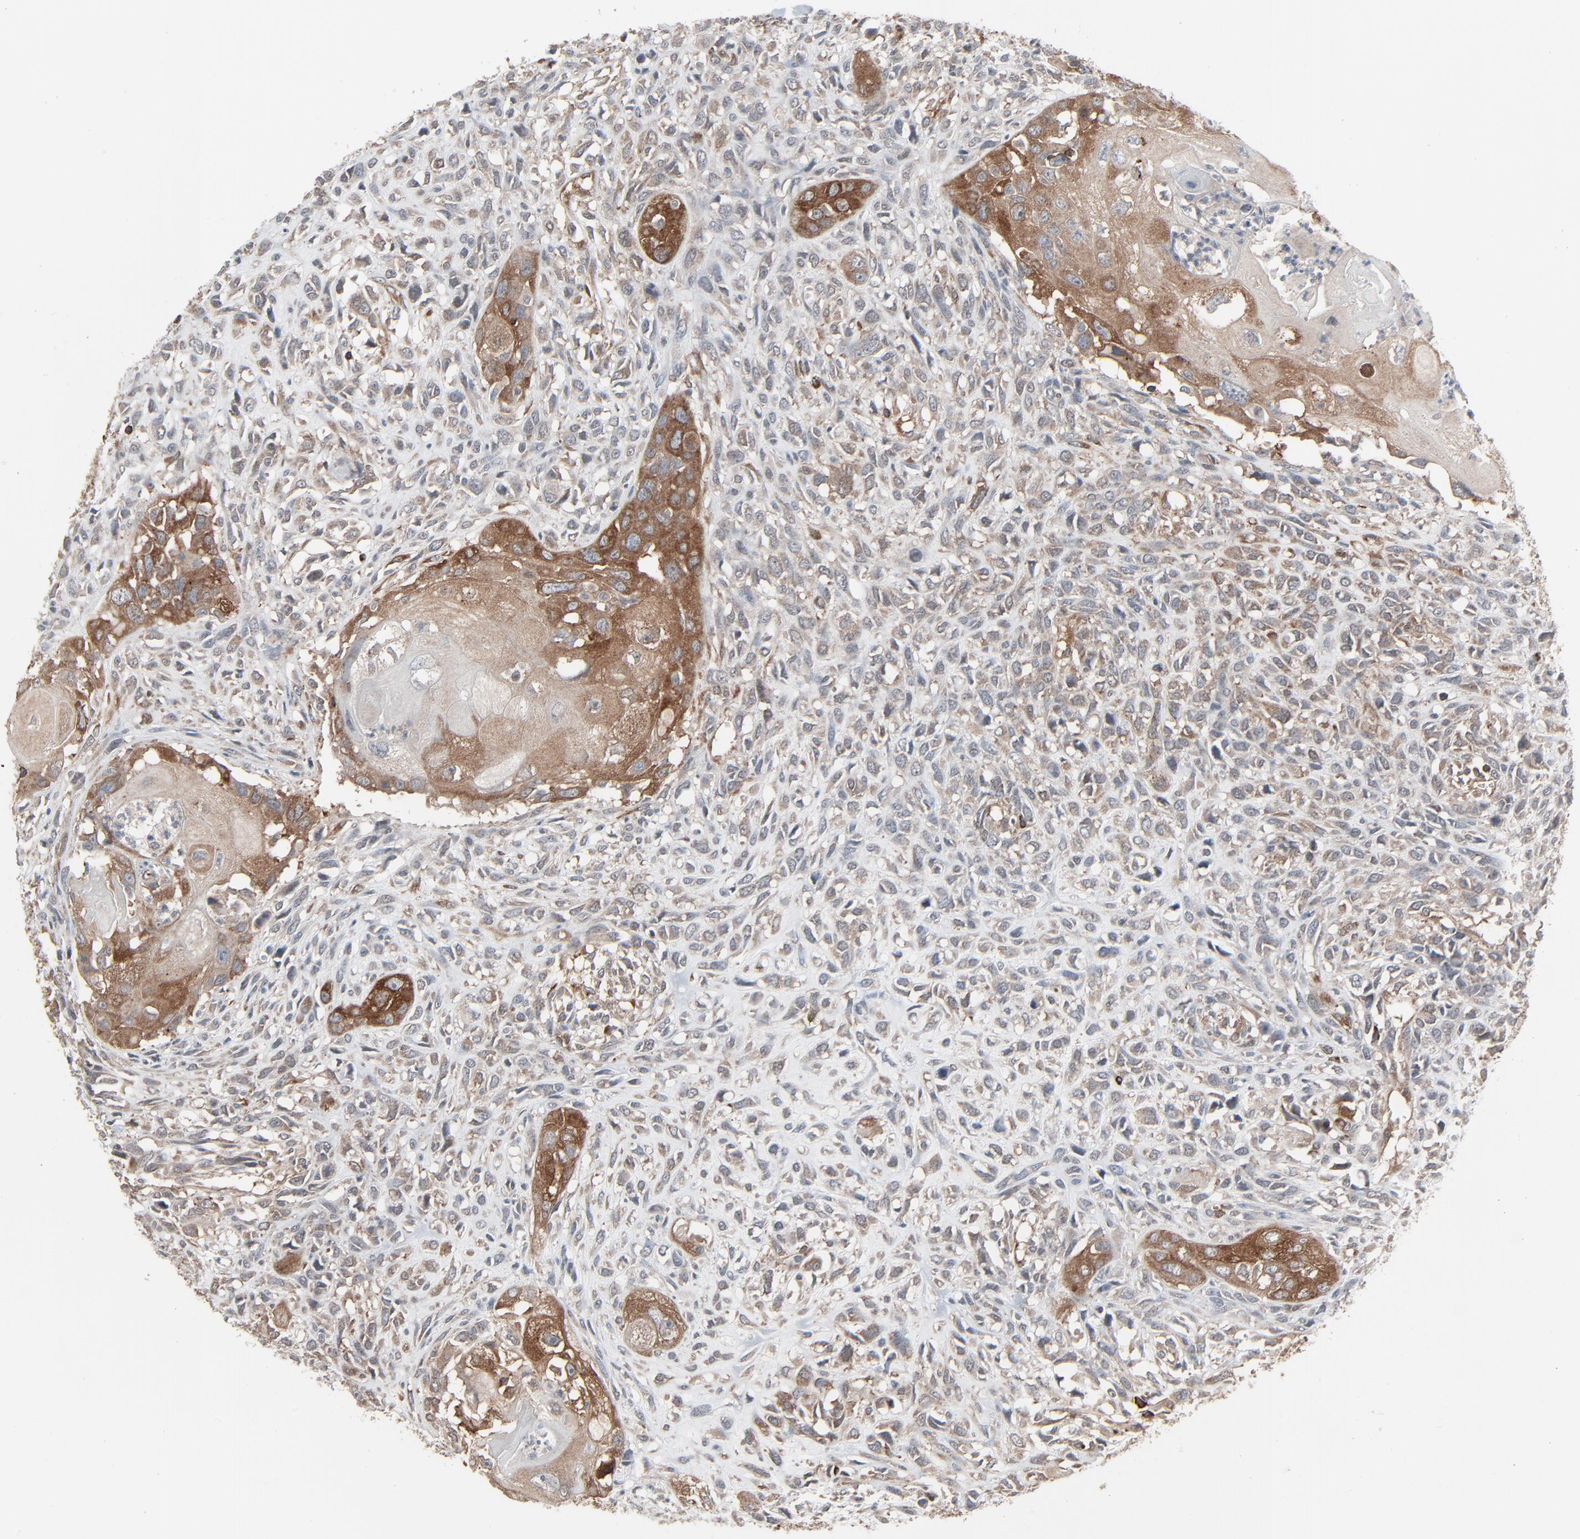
{"staining": {"intensity": "moderate", "quantity": "25%-75%", "location": "cytoplasmic/membranous"}, "tissue": "head and neck cancer", "cell_type": "Tumor cells", "image_type": "cancer", "snomed": [{"axis": "morphology", "description": "Neoplasm, malignant, NOS"}, {"axis": "topography", "description": "Salivary gland"}, {"axis": "topography", "description": "Head-Neck"}], "caption": "The photomicrograph shows immunohistochemical staining of head and neck cancer (neoplasm (malignant)). There is moderate cytoplasmic/membranous staining is present in about 25%-75% of tumor cells.", "gene": "OPTN", "patient": {"sex": "male", "age": 43}}